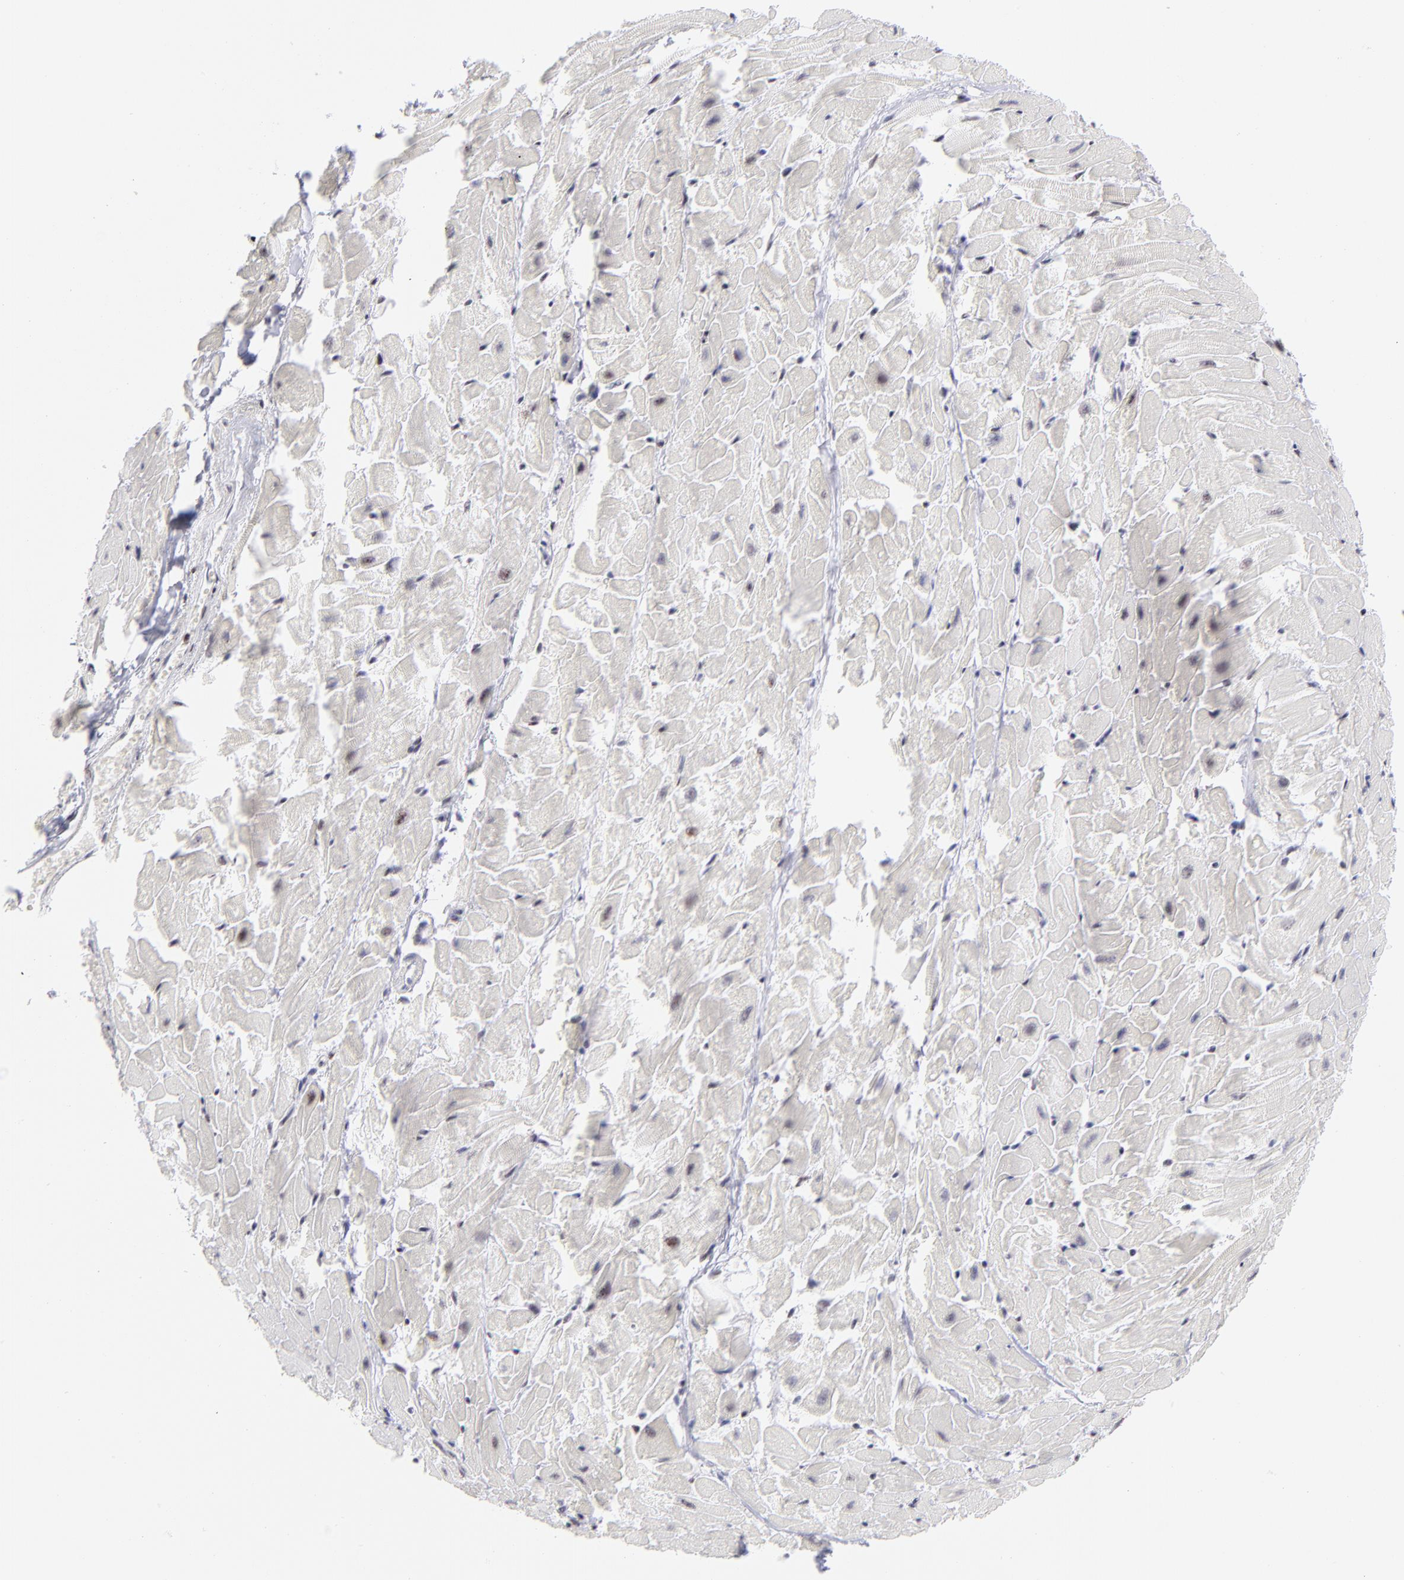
{"staining": {"intensity": "moderate", "quantity": ">75%", "location": "nuclear"}, "tissue": "heart muscle", "cell_type": "Cardiomyocytes", "image_type": "normal", "snomed": [{"axis": "morphology", "description": "Normal tissue, NOS"}, {"axis": "topography", "description": "Heart"}], "caption": "Protein expression by immunohistochemistry (IHC) exhibits moderate nuclear expression in about >75% of cardiomyocytes in unremarkable heart muscle. (DAB (3,3'-diaminobenzidine) IHC, brown staining for protein, blue staining for nuclei).", "gene": "CDC25C", "patient": {"sex": "female", "age": 19}}